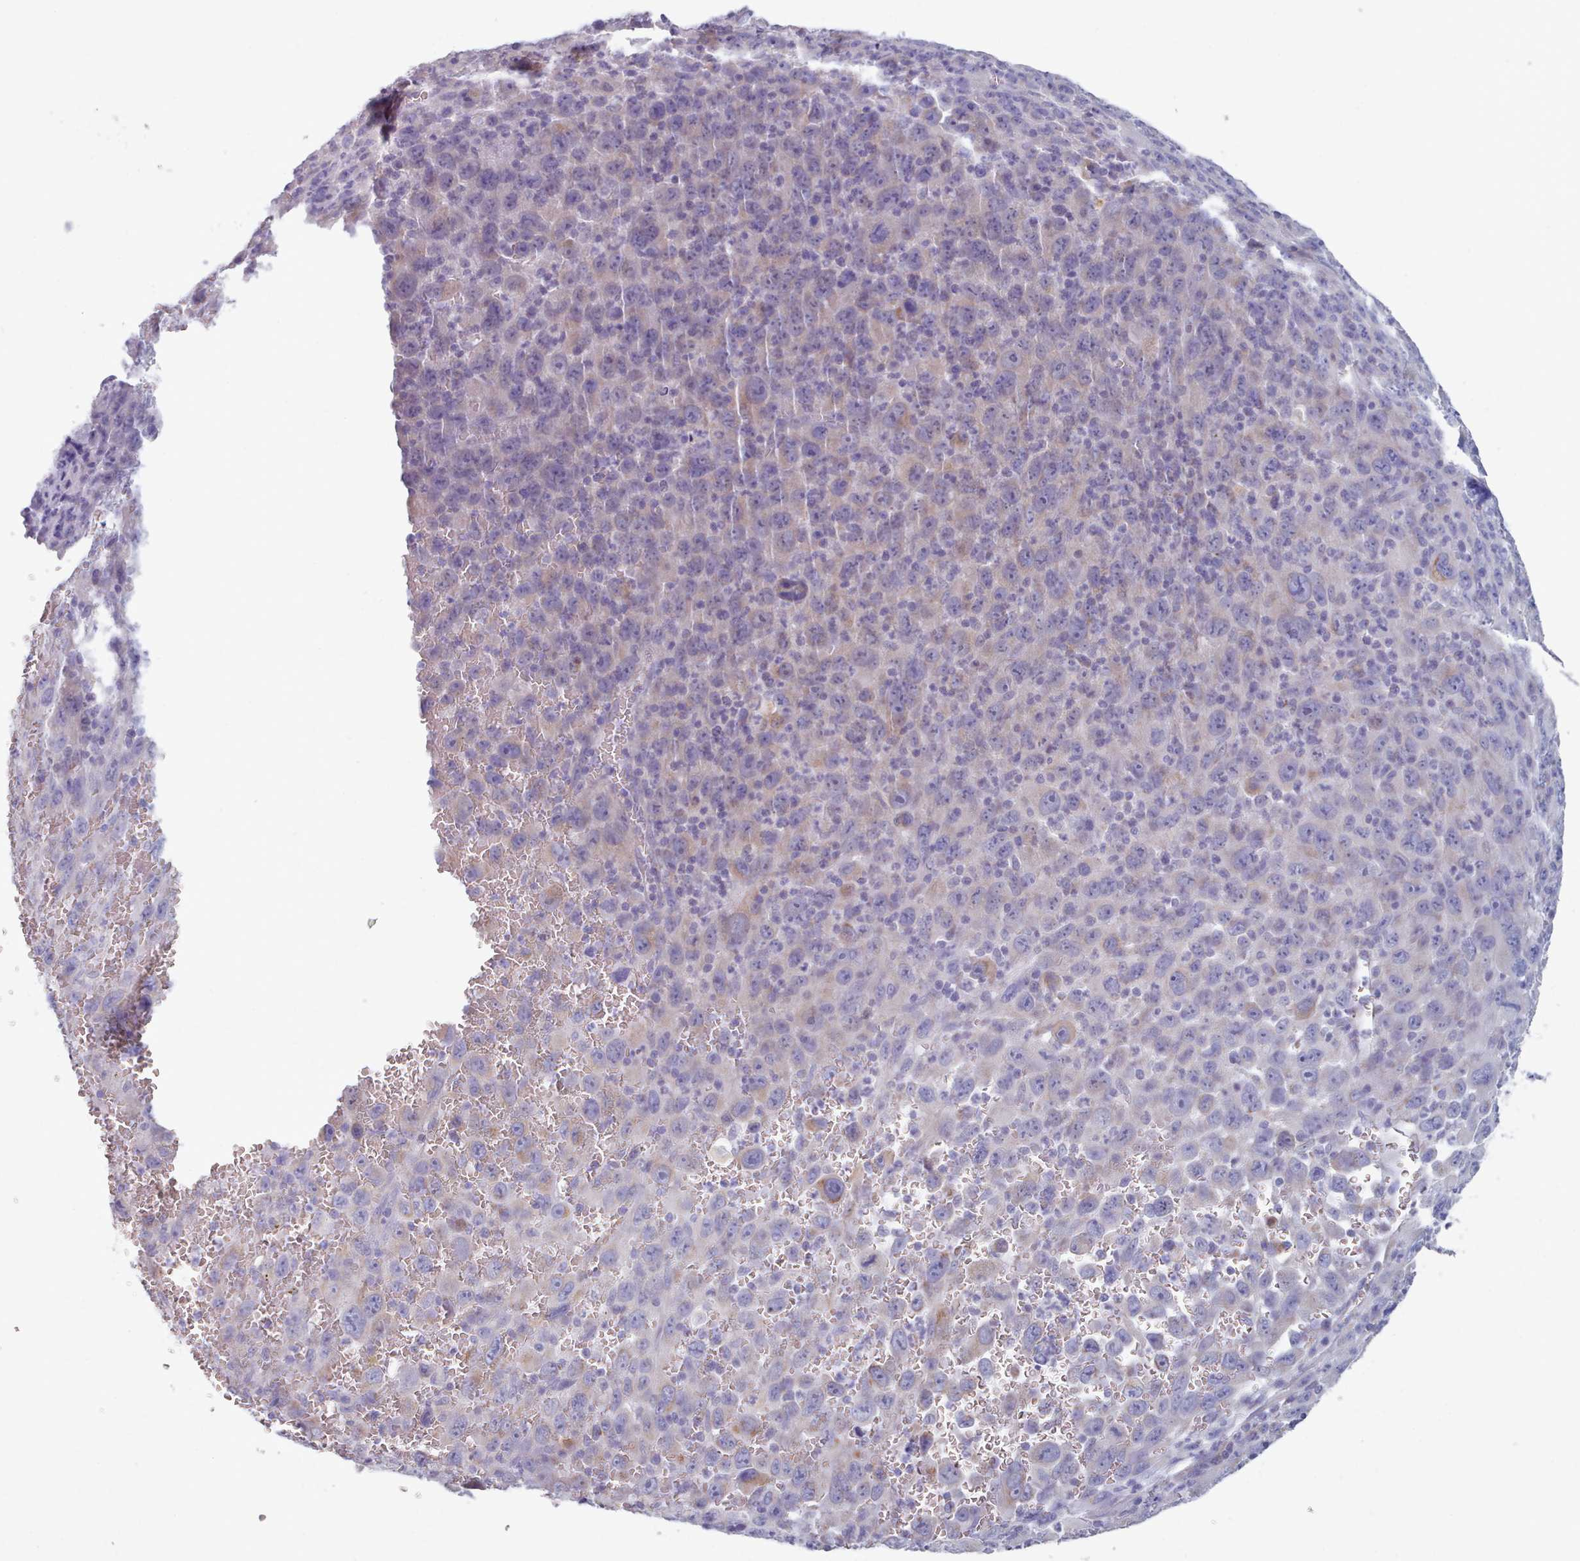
{"staining": {"intensity": "weak", "quantity": "<25%", "location": "cytoplasmic/membranous"}, "tissue": "melanoma", "cell_type": "Tumor cells", "image_type": "cancer", "snomed": [{"axis": "morphology", "description": "Malignant melanoma, Metastatic site"}, {"axis": "topography", "description": "Skin"}], "caption": "High power microscopy micrograph of an immunohistochemistry histopathology image of malignant melanoma (metastatic site), revealing no significant positivity in tumor cells.", "gene": "HAO1", "patient": {"sex": "female", "age": 56}}